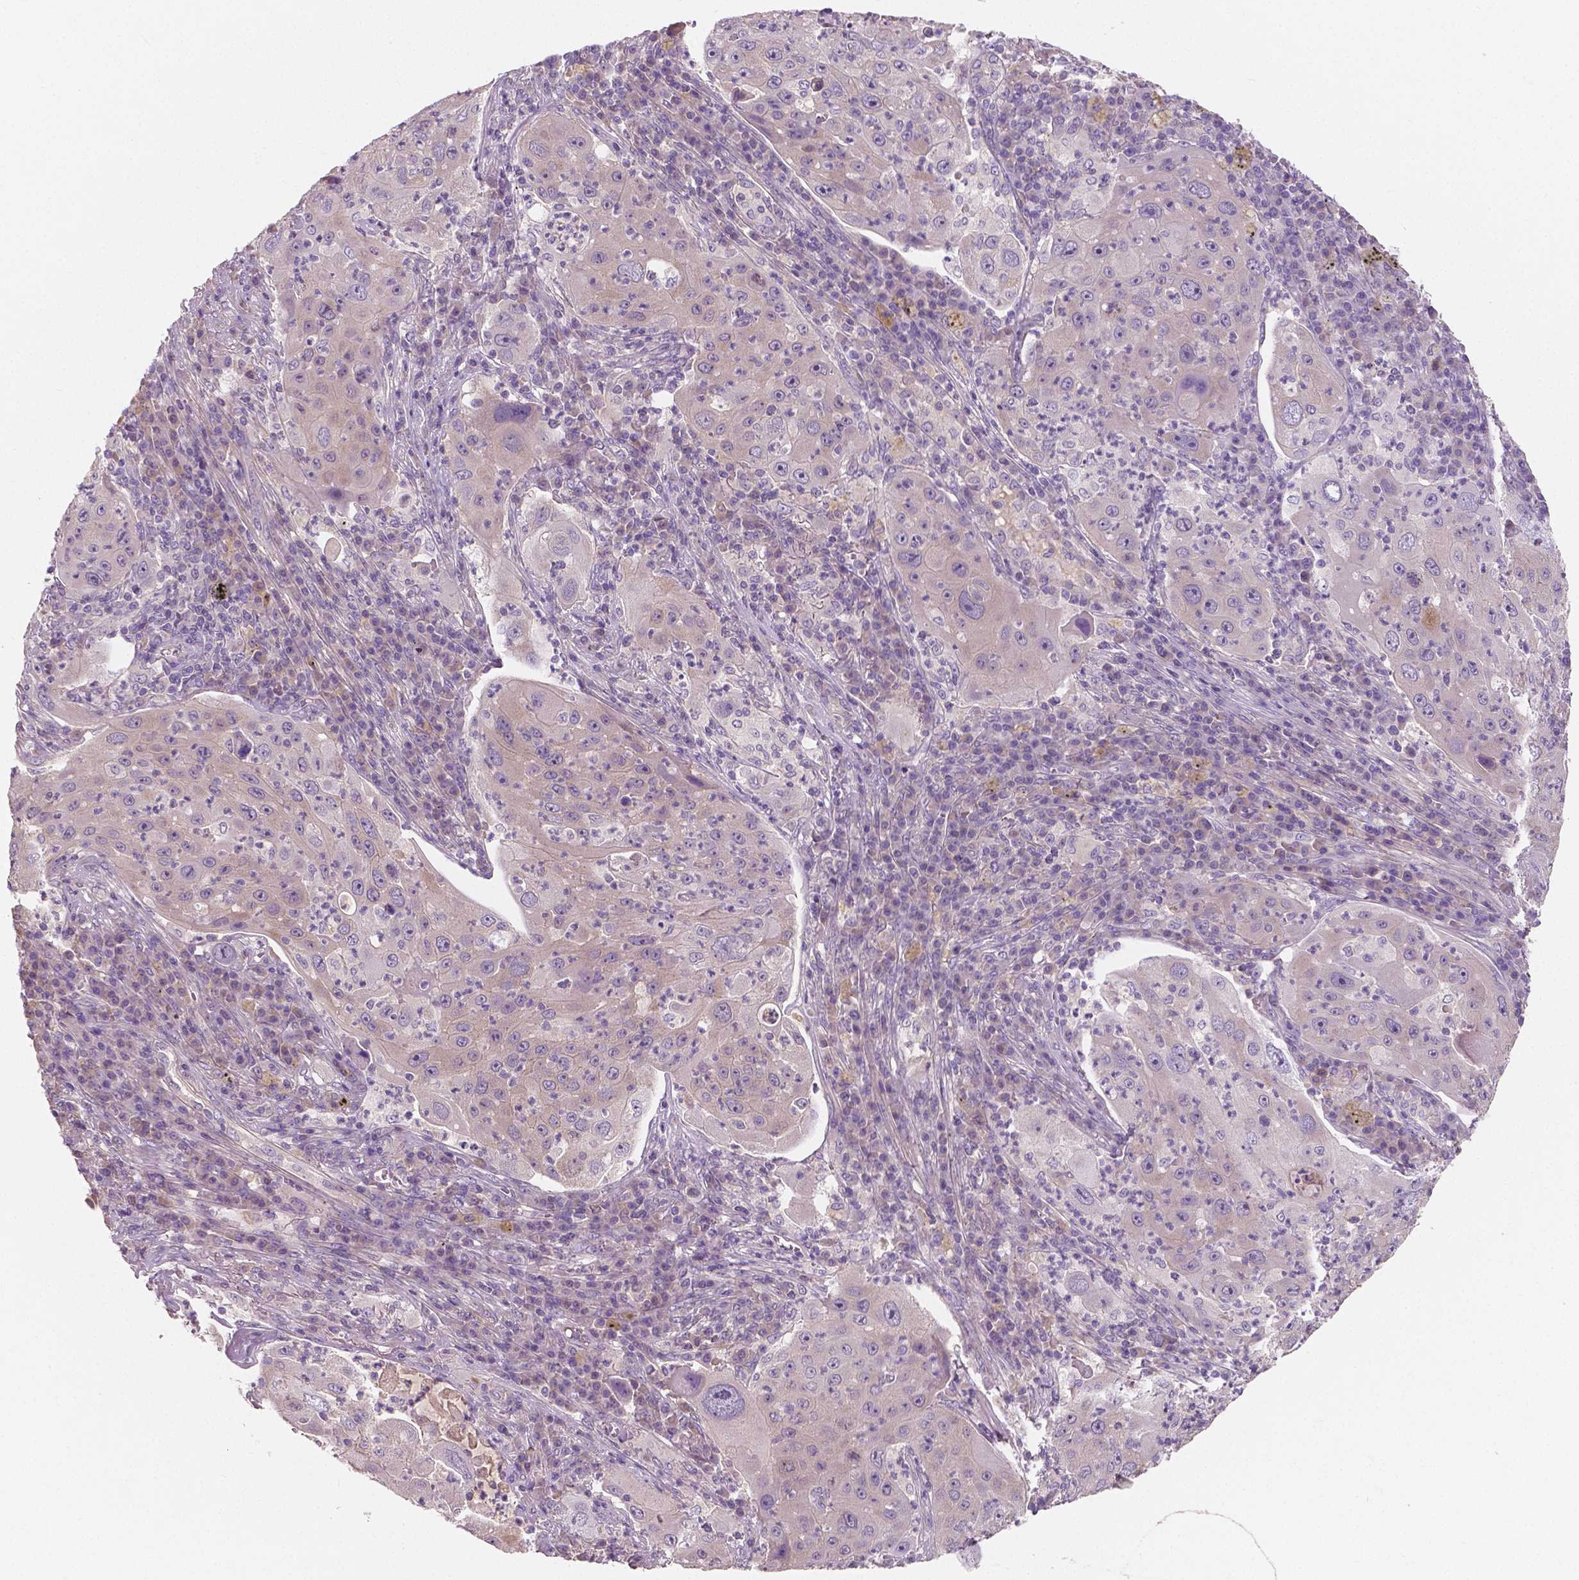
{"staining": {"intensity": "negative", "quantity": "none", "location": "none"}, "tissue": "lung cancer", "cell_type": "Tumor cells", "image_type": "cancer", "snomed": [{"axis": "morphology", "description": "Squamous cell carcinoma, NOS"}, {"axis": "topography", "description": "Lung"}], "caption": "This is an immunohistochemistry photomicrograph of squamous cell carcinoma (lung). There is no staining in tumor cells.", "gene": "LSM14B", "patient": {"sex": "female", "age": 59}}